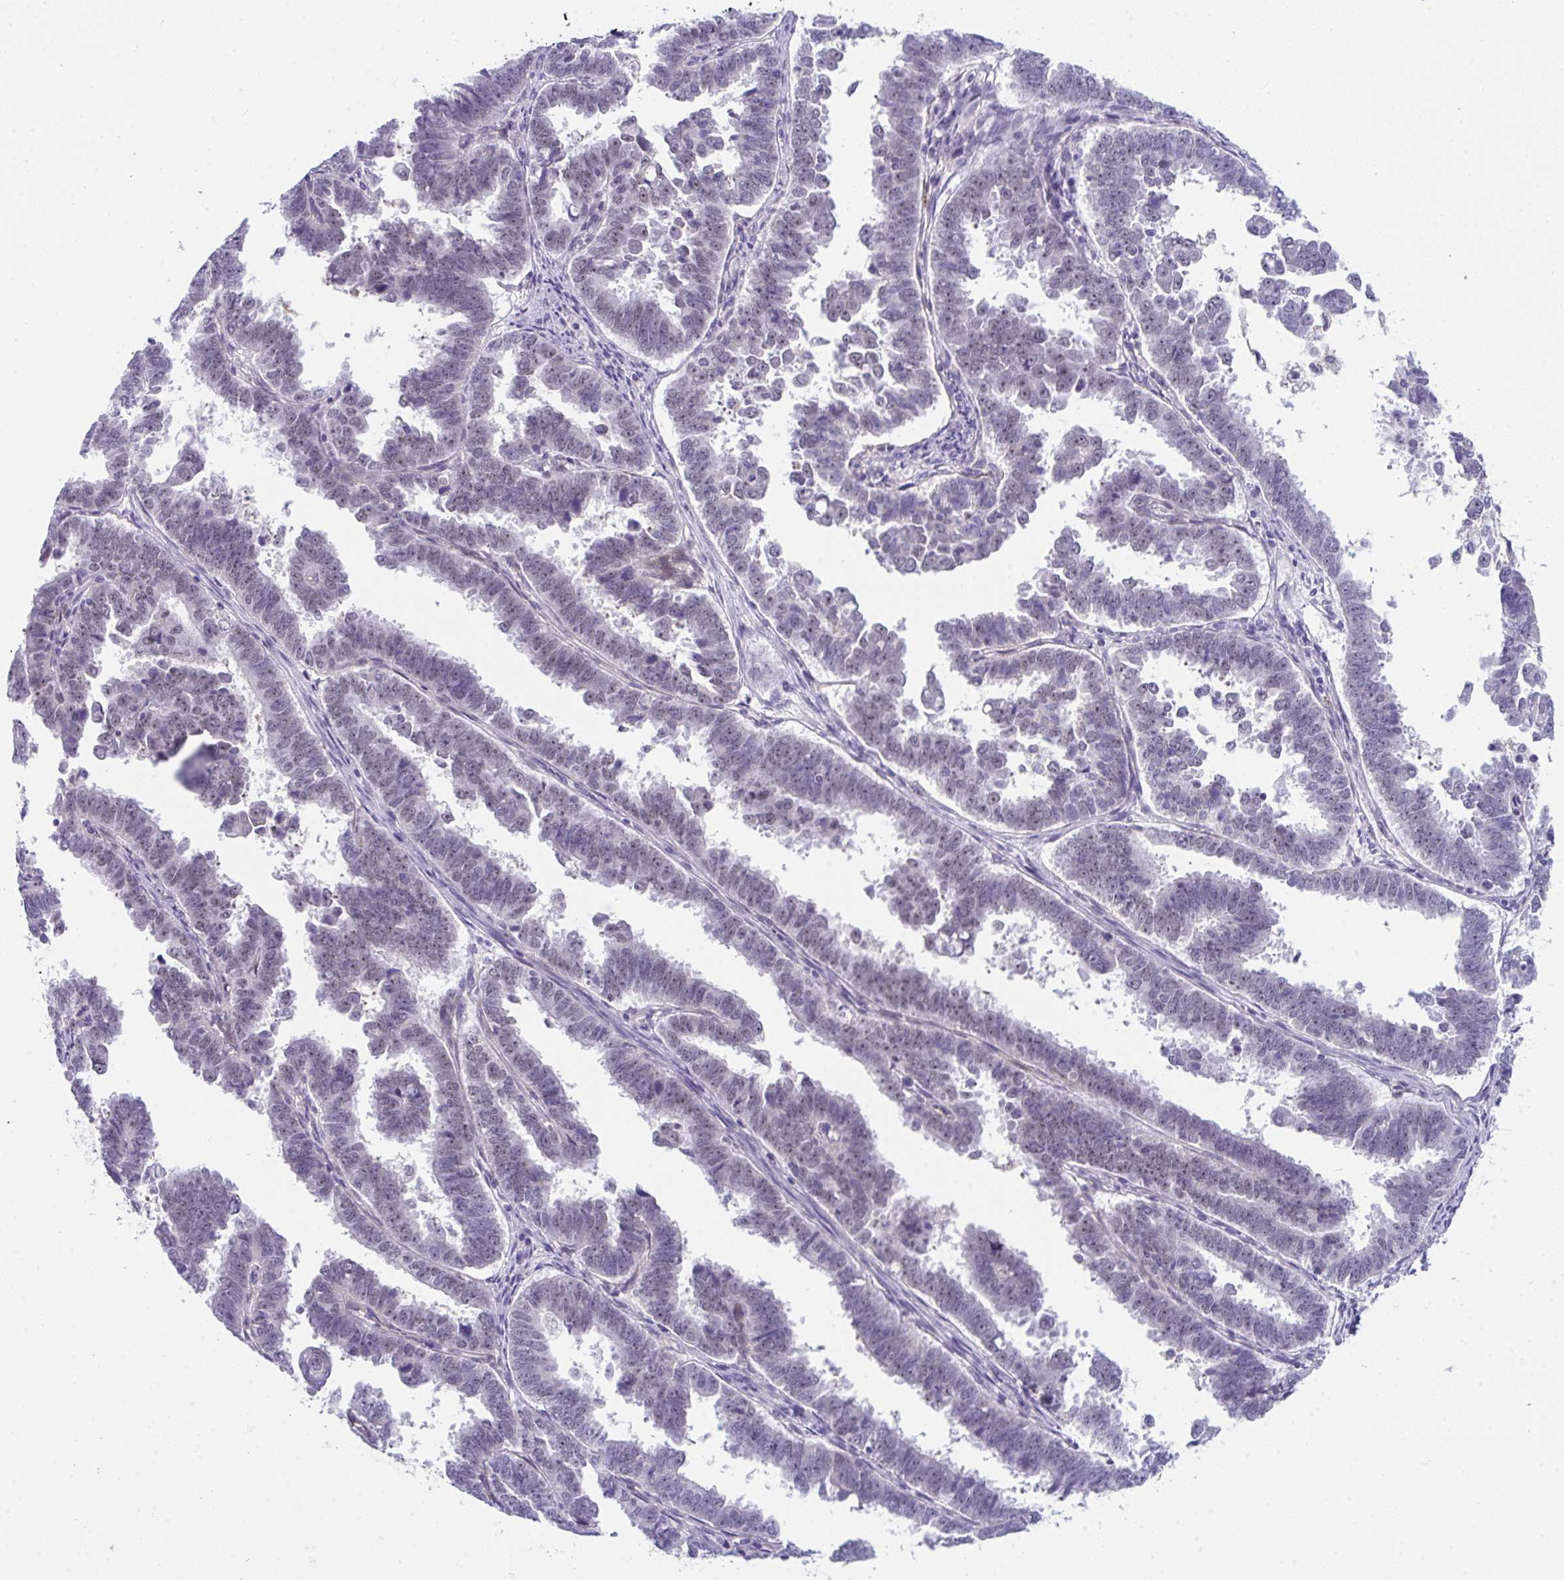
{"staining": {"intensity": "negative", "quantity": "none", "location": "none"}, "tissue": "endometrial cancer", "cell_type": "Tumor cells", "image_type": "cancer", "snomed": [{"axis": "morphology", "description": "Adenocarcinoma, NOS"}, {"axis": "topography", "description": "Endometrium"}], "caption": "DAB immunohistochemical staining of adenocarcinoma (endometrial) reveals no significant positivity in tumor cells. (Stains: DAB IHC with hematoxylin counter stain, Microscopy: brightfield microscopy at high magnification).", "gene": "CDK13", "patient": {"sex": "female", "age": 75}}